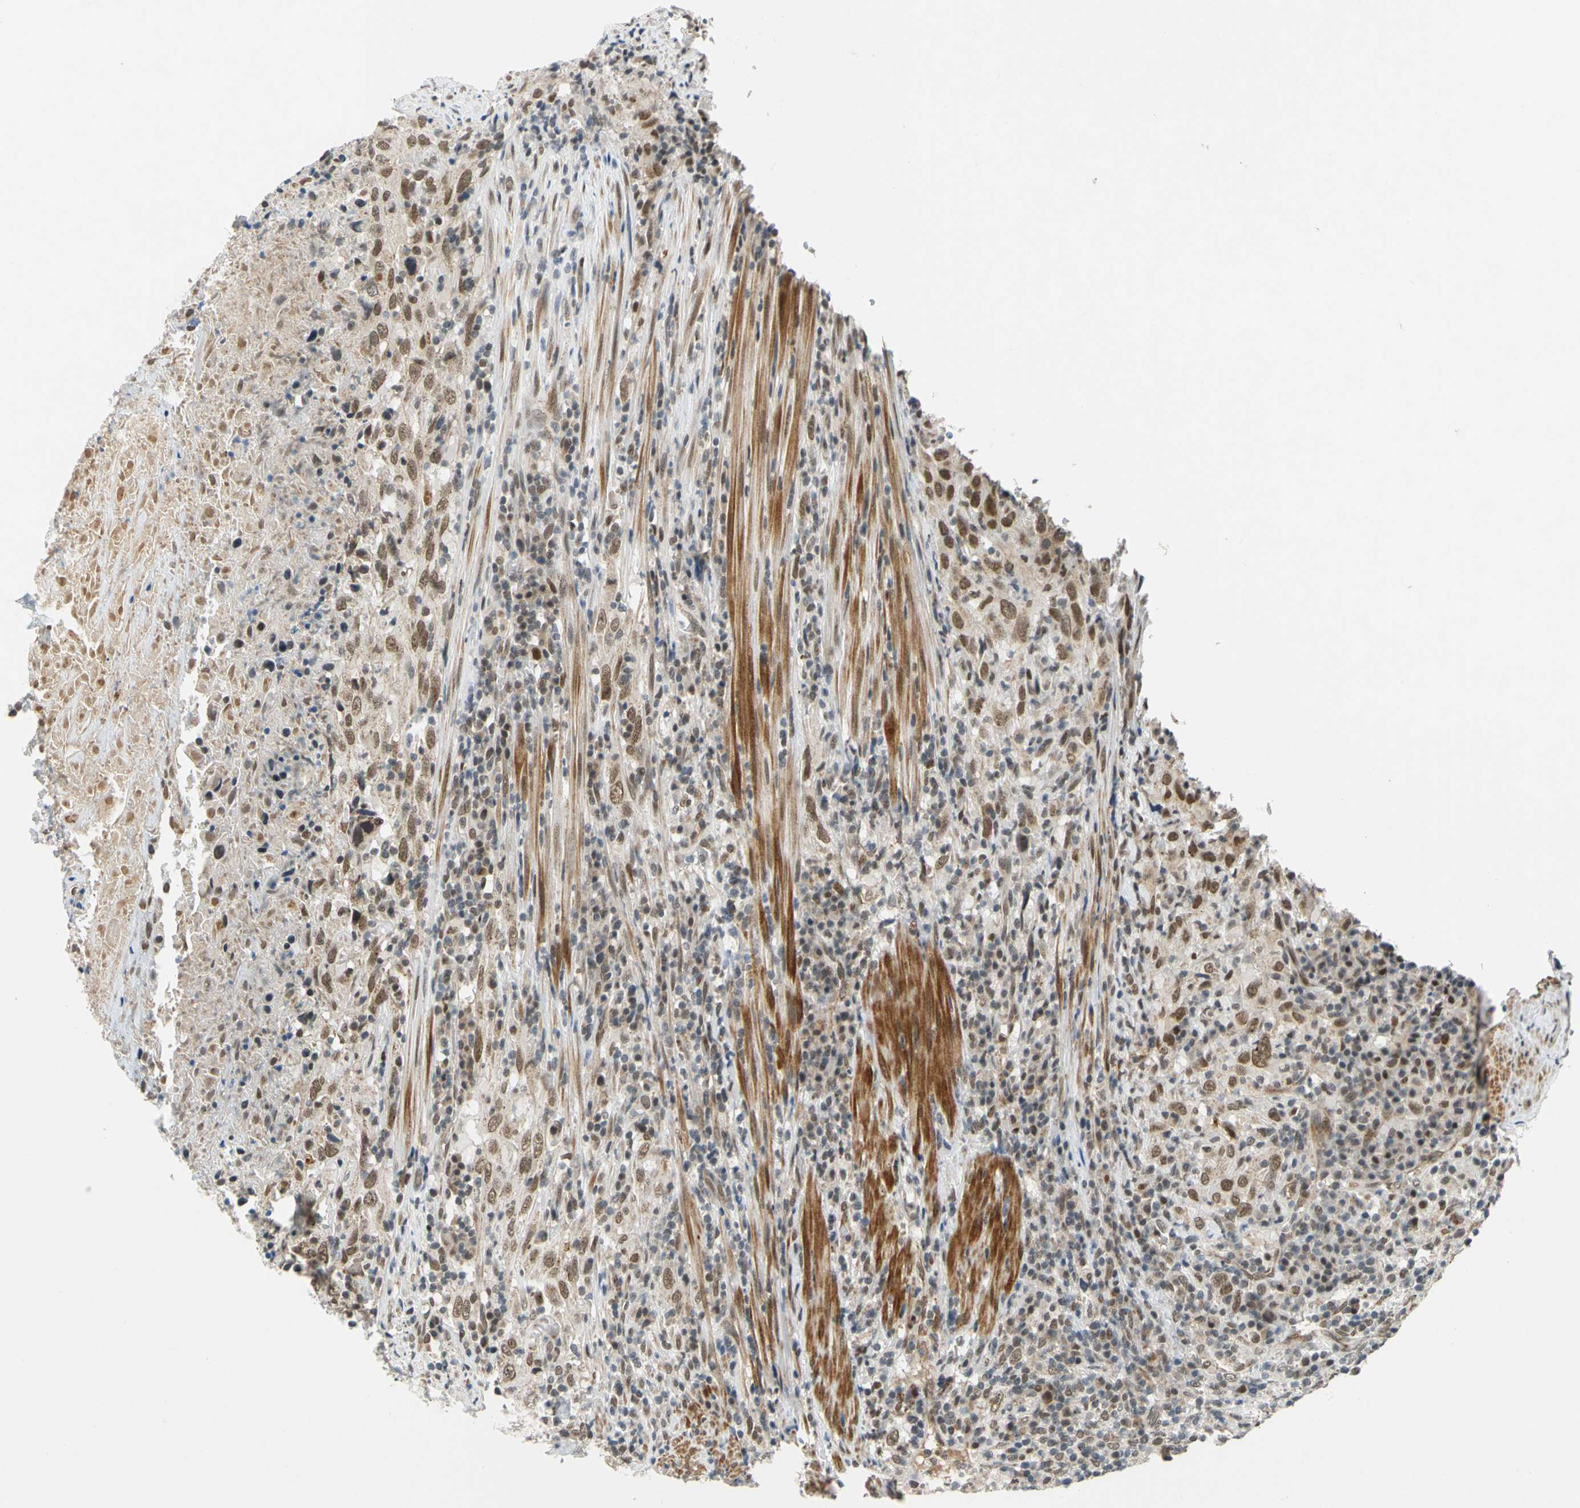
{"staining": {"intensity": "moderate", "quantity": ">75%", "location": "cytoplasmic/membranous,nuclear"}, "tissue": "urothelial cancer", "cell_type": "Tumor cells", "image_type": "cancer", "snomed": [{"axis": "morphology", "description": "Urothelial carcinoma, High grade"}, {"axis": "topography", "description": "Urinary bladder"}], "caption": "Immunohistochemical staining of human urothelial cancer reveals moderate cytoplasmic/membranous and nuclear protein expression in about >75% of tumor cells. Using DAB (brown) and hematoxylin (blue) stains, captured at high magnification using brightfield microscopy.", "gene": "POGZ", "patient": {"sex": "male", "age": 61}}